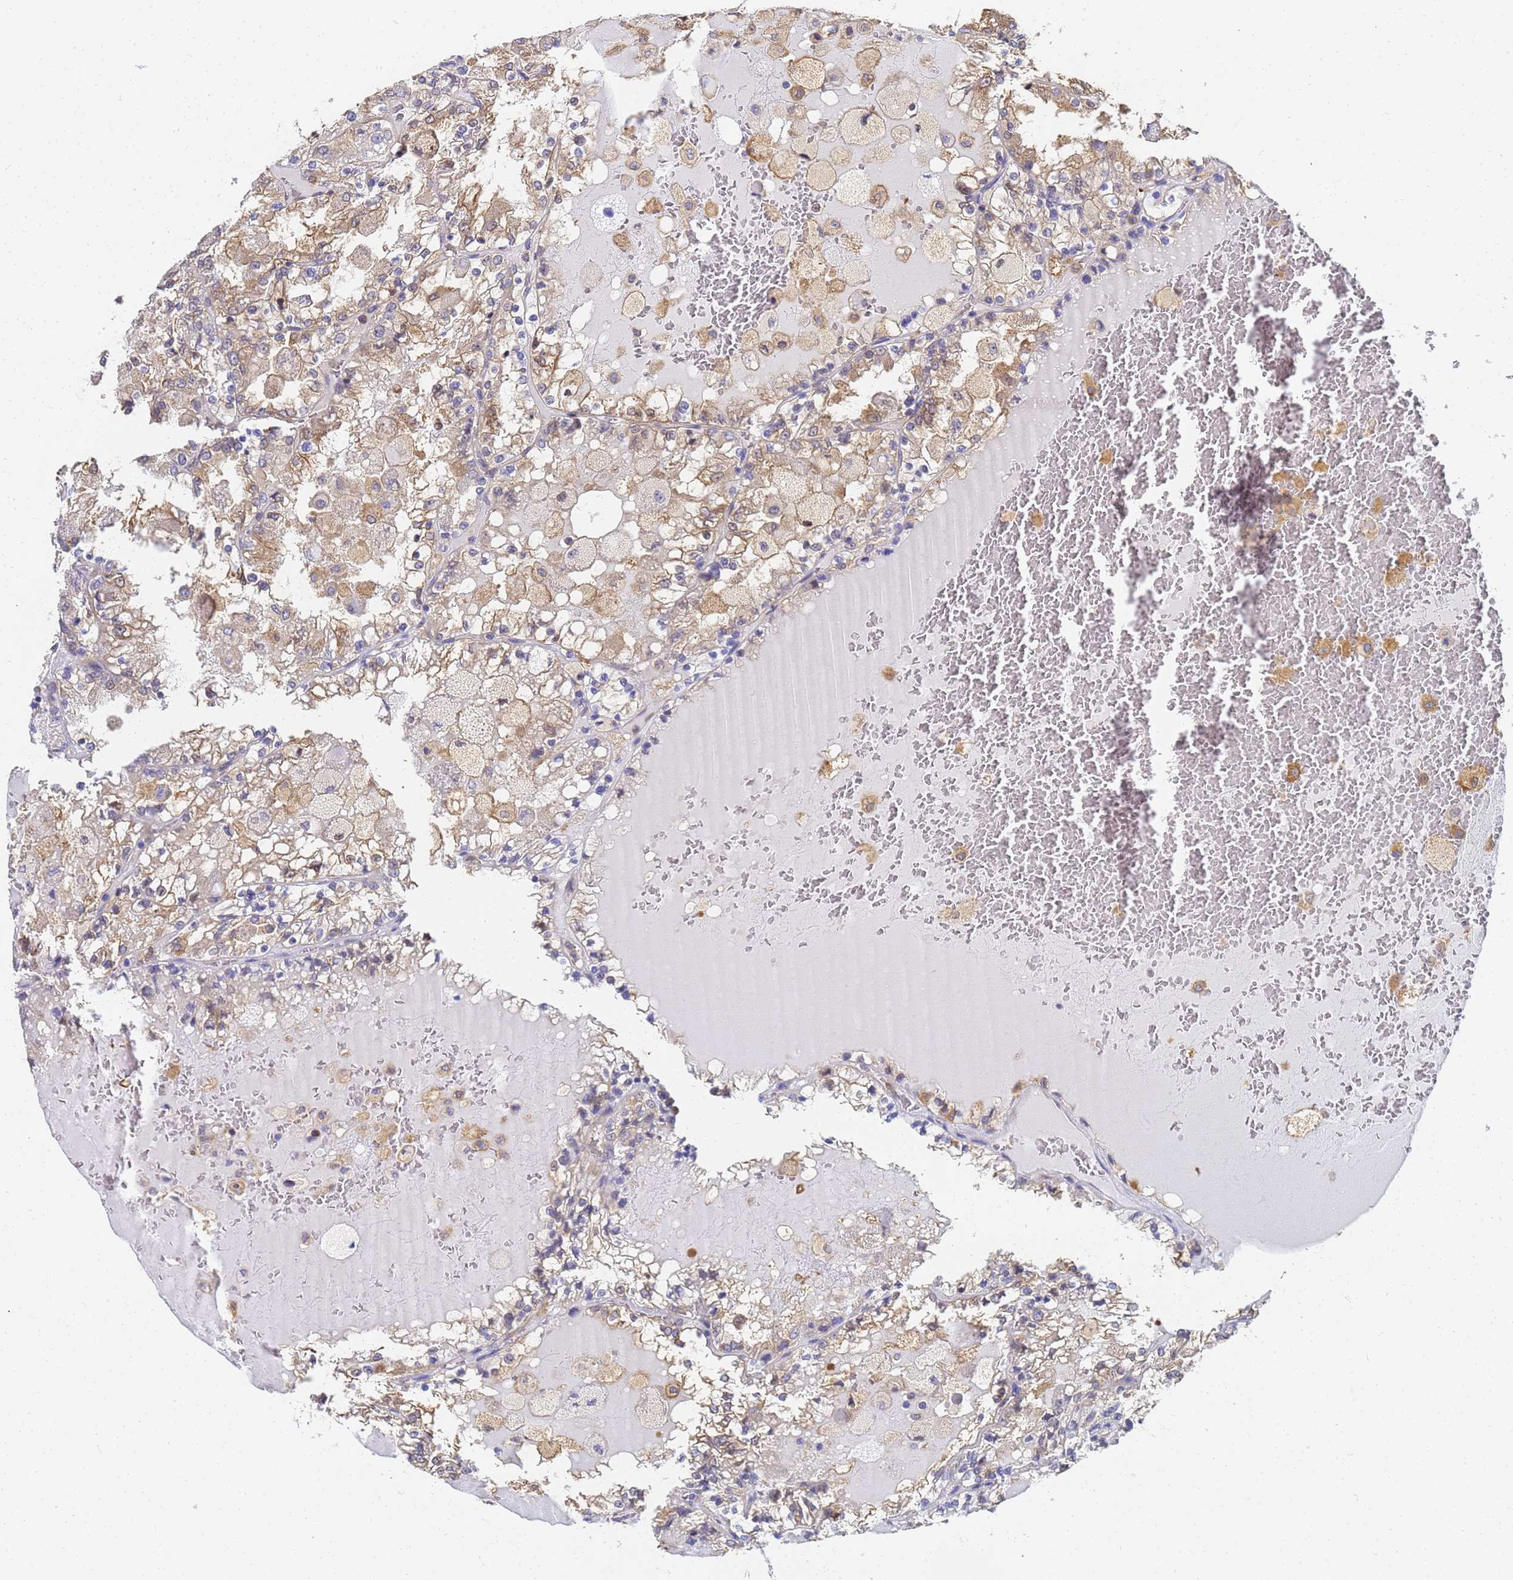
{"staining": {"intensity": "moderate", "quantity": "25%-75%", "location": "cytoplasmic/membranous"}, "tissue": "renal cancer", "cell_type": "Tumor cells", "image_type": "cancer", "snomed": [{"axis": "morphology", "description": "Adenocarcinoma, NOS"}, {"axis": "topography", "description": "Kidney"}], "caption": "The photomicrograph reveals a brown stain indicating the presence of a protein in the cytoplasmic/membranous of tumor cells in renal cancer.", "gene": "NME1-NME2", "patient": {"sex": "female", "age": 56}}